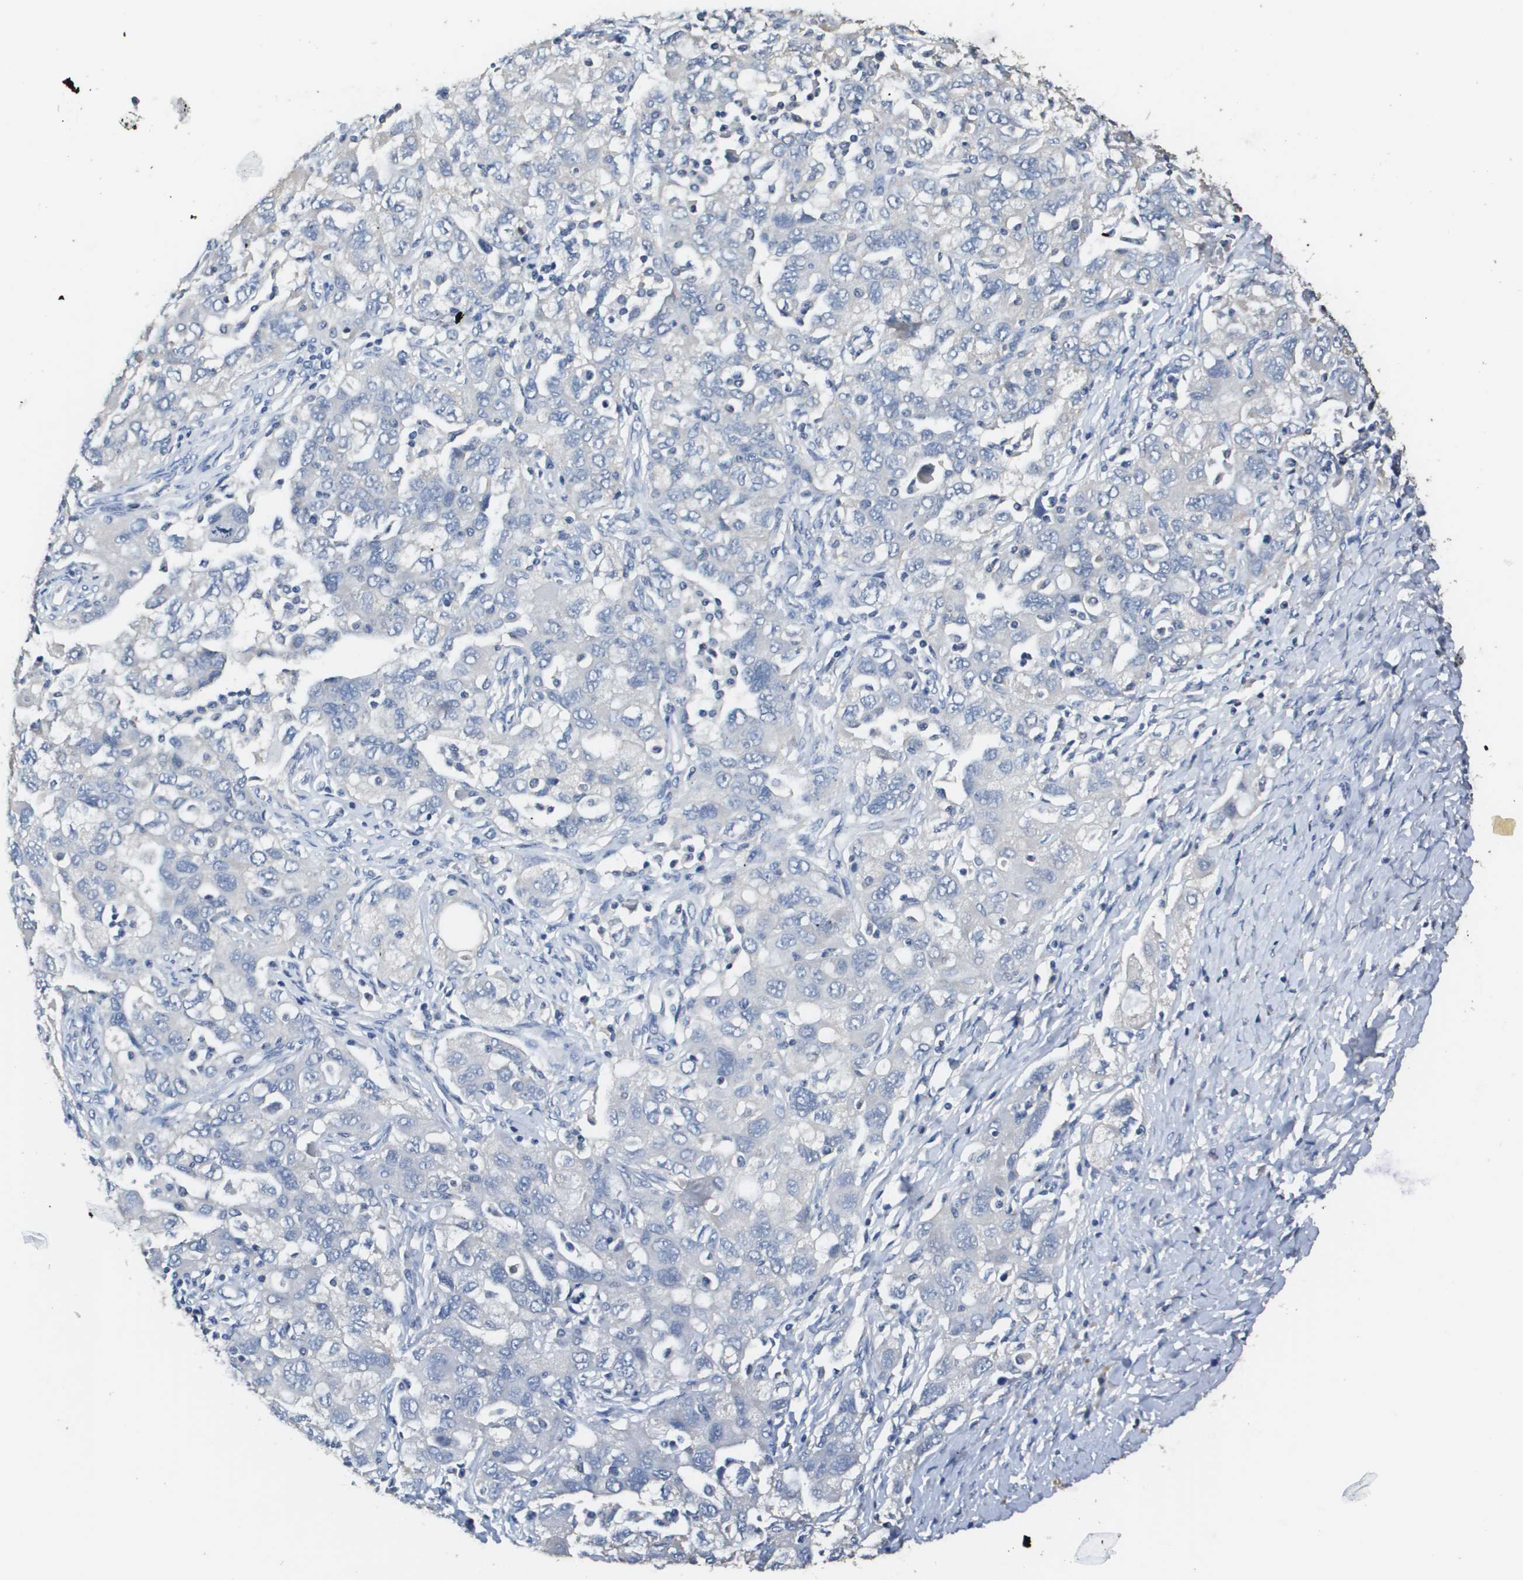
{"staining": {"intensity": "negative", "quantity": "none", "location": "none"}, "tissue": "ovarian cancer", "cell_type": "Tumor cells", "image_type": "cancer", "snomed": [{"axis": "morphology", "description": "Carcinoma, NOS"}, {"axis": "morphology", "description": "Cystadenocarcinoma, serous, NOS"}, {"axis": "topography", "description": "Ovary"}], "caption": "The photomicrograph demonstrates no significant expression in tumor cells of serous cystadenocarcinoma (ovarian).", "gene": "MT3", "patient": {"sex": "female", "age": 69}}